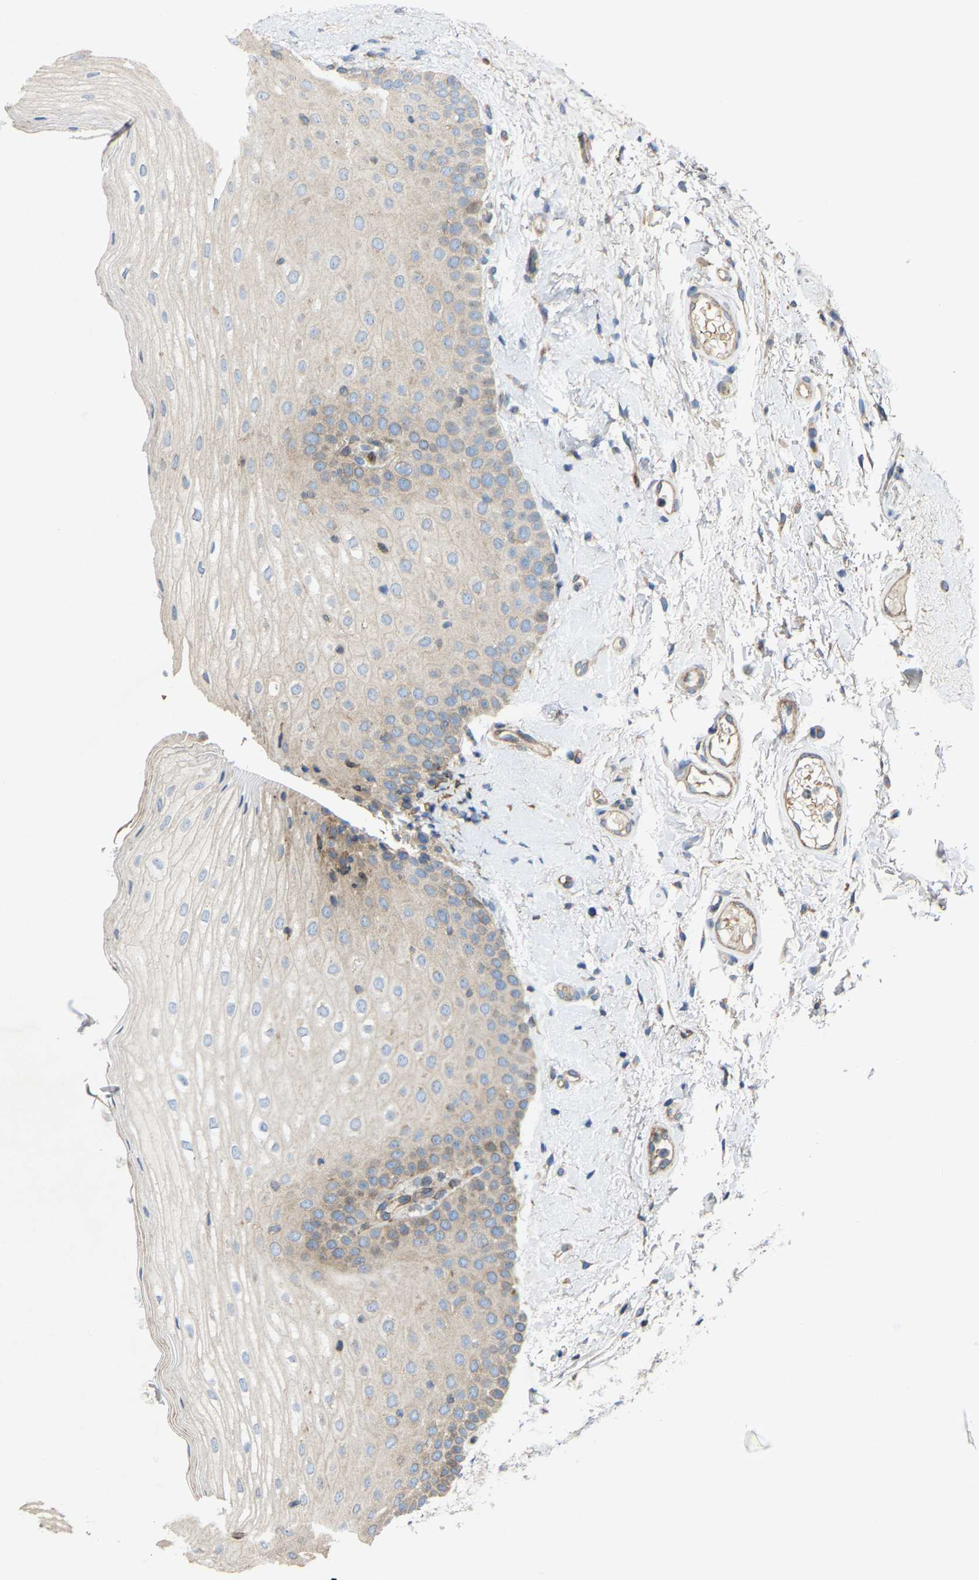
{"staining": {"intensity": "weak", "quantity": "<25%", "location": "cytoplasmic/membranous"}, "tissue": "oral mucosa", "cell_type": "Squamous epithelial cells", "image_type": "normal", "snomed": [{"axis": "morphology", "description": "Normal tissue, NOS"}, {"axis": "topography", "description": "Skin"}, {"axis": "topography", "description": "Oral tissue"}], "caption": "IHC micrograph of unremarkable oral mucosa stained for a protein (brown), which demonstrates no positivity in squamous epithelial cells.", "gene": "TOR1B", "patient": {"sex": "male", "age": 84}}